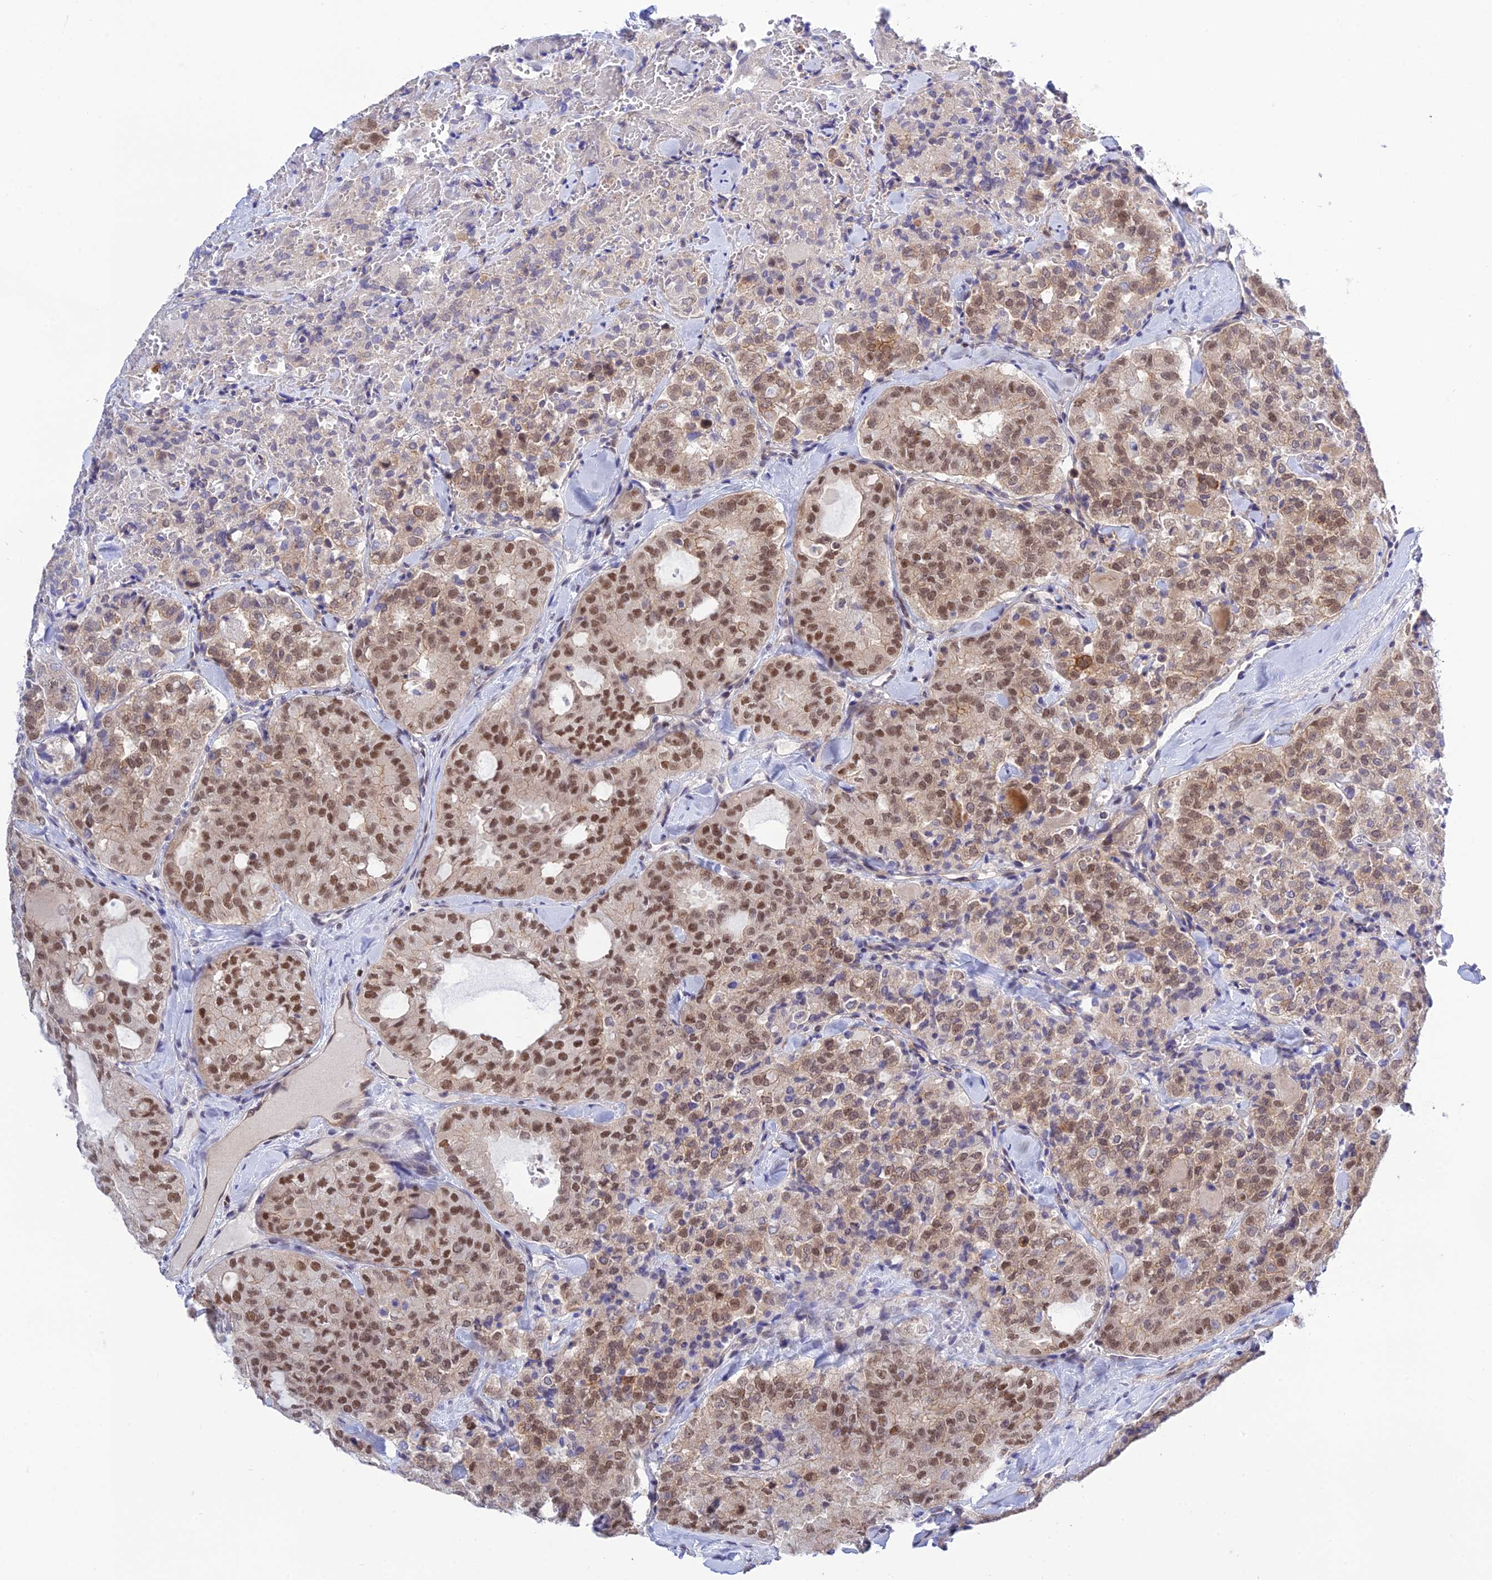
{"staining": {"intensity": "moderate", "quantity": ">75%", "location": "nuclear"}, "tissue": "thyroid cancer", "cell_type": "Tumor cells", "image_type": "cancer", "snomed": [{"axis": "morphology", "description": "Follicular adenoma carcinoma, NOS"}, {"axis": "topography", "description": "Thyroid gland"}], "caption": "Protein staining by immunohistochemistry (IHC) exhibits moderate nuclear expression in about >75% of tumor cells in follicular adenoma carcinoma (thyroid).", "gene": "TCEA1", "patient": {"sex": "male", "age": 75}}